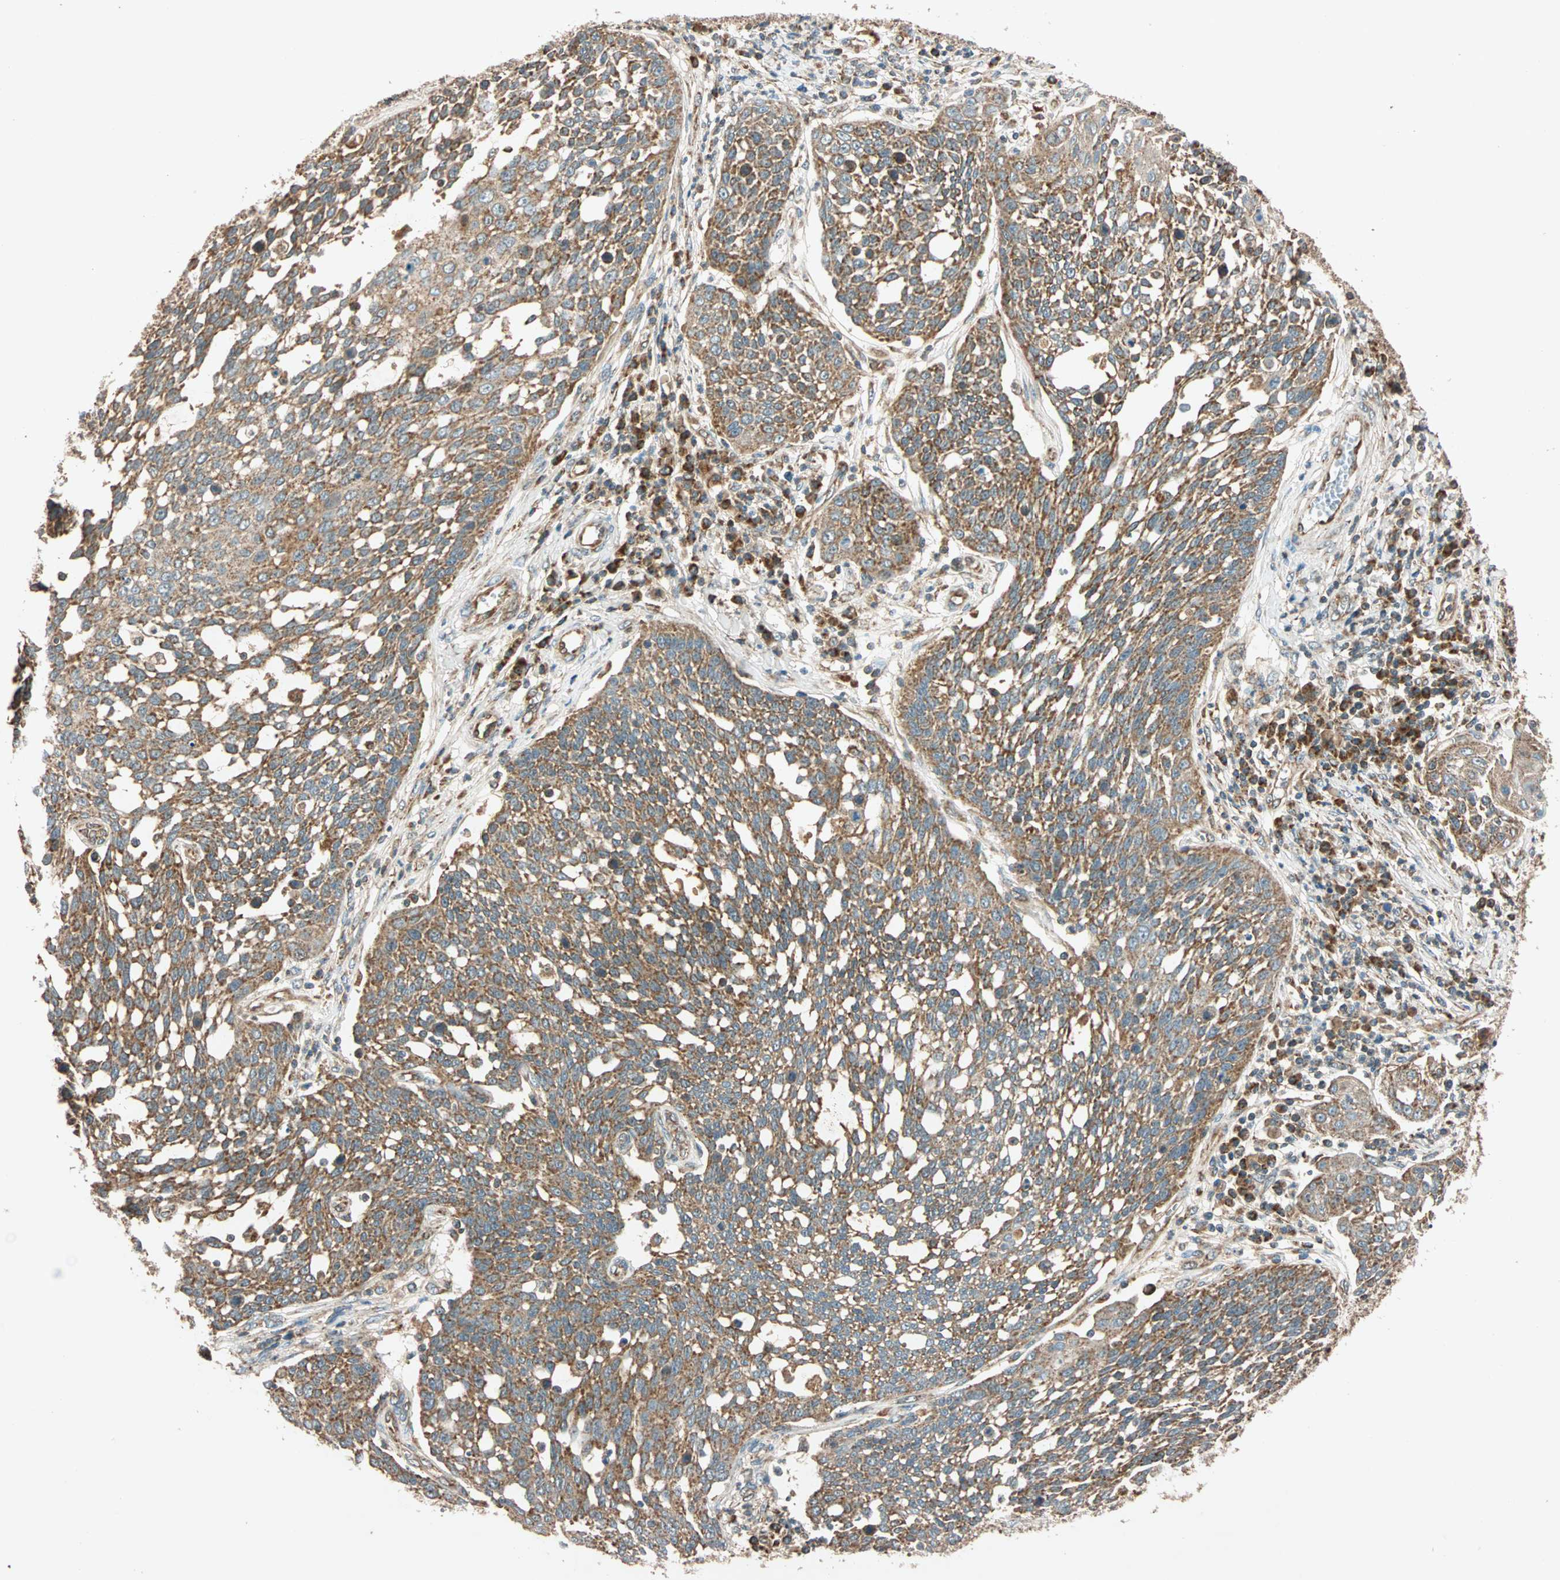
{"staining": {"intensity": "moderate", "quantity": ">75%", "location": "cytoplasmic/membranous"}, "tissue": "cervical cancer", "cell_type": "Tumor cells", "image_type": "cancer", "snomed": [{"axis": "morphology", "description": "Squamous cell carcinoma, NOS"}, {"axis": "topography", "description": "Cervix"}], "caption": "Immunohistochemical staining of human squamous cell carcinoma (cervical) shows moderate cytoplasmic/membranous protein expression in approximately >75% of tumor cells.", "gene": "MAPK1", "patient": {"sex": "female", "age": 34}}